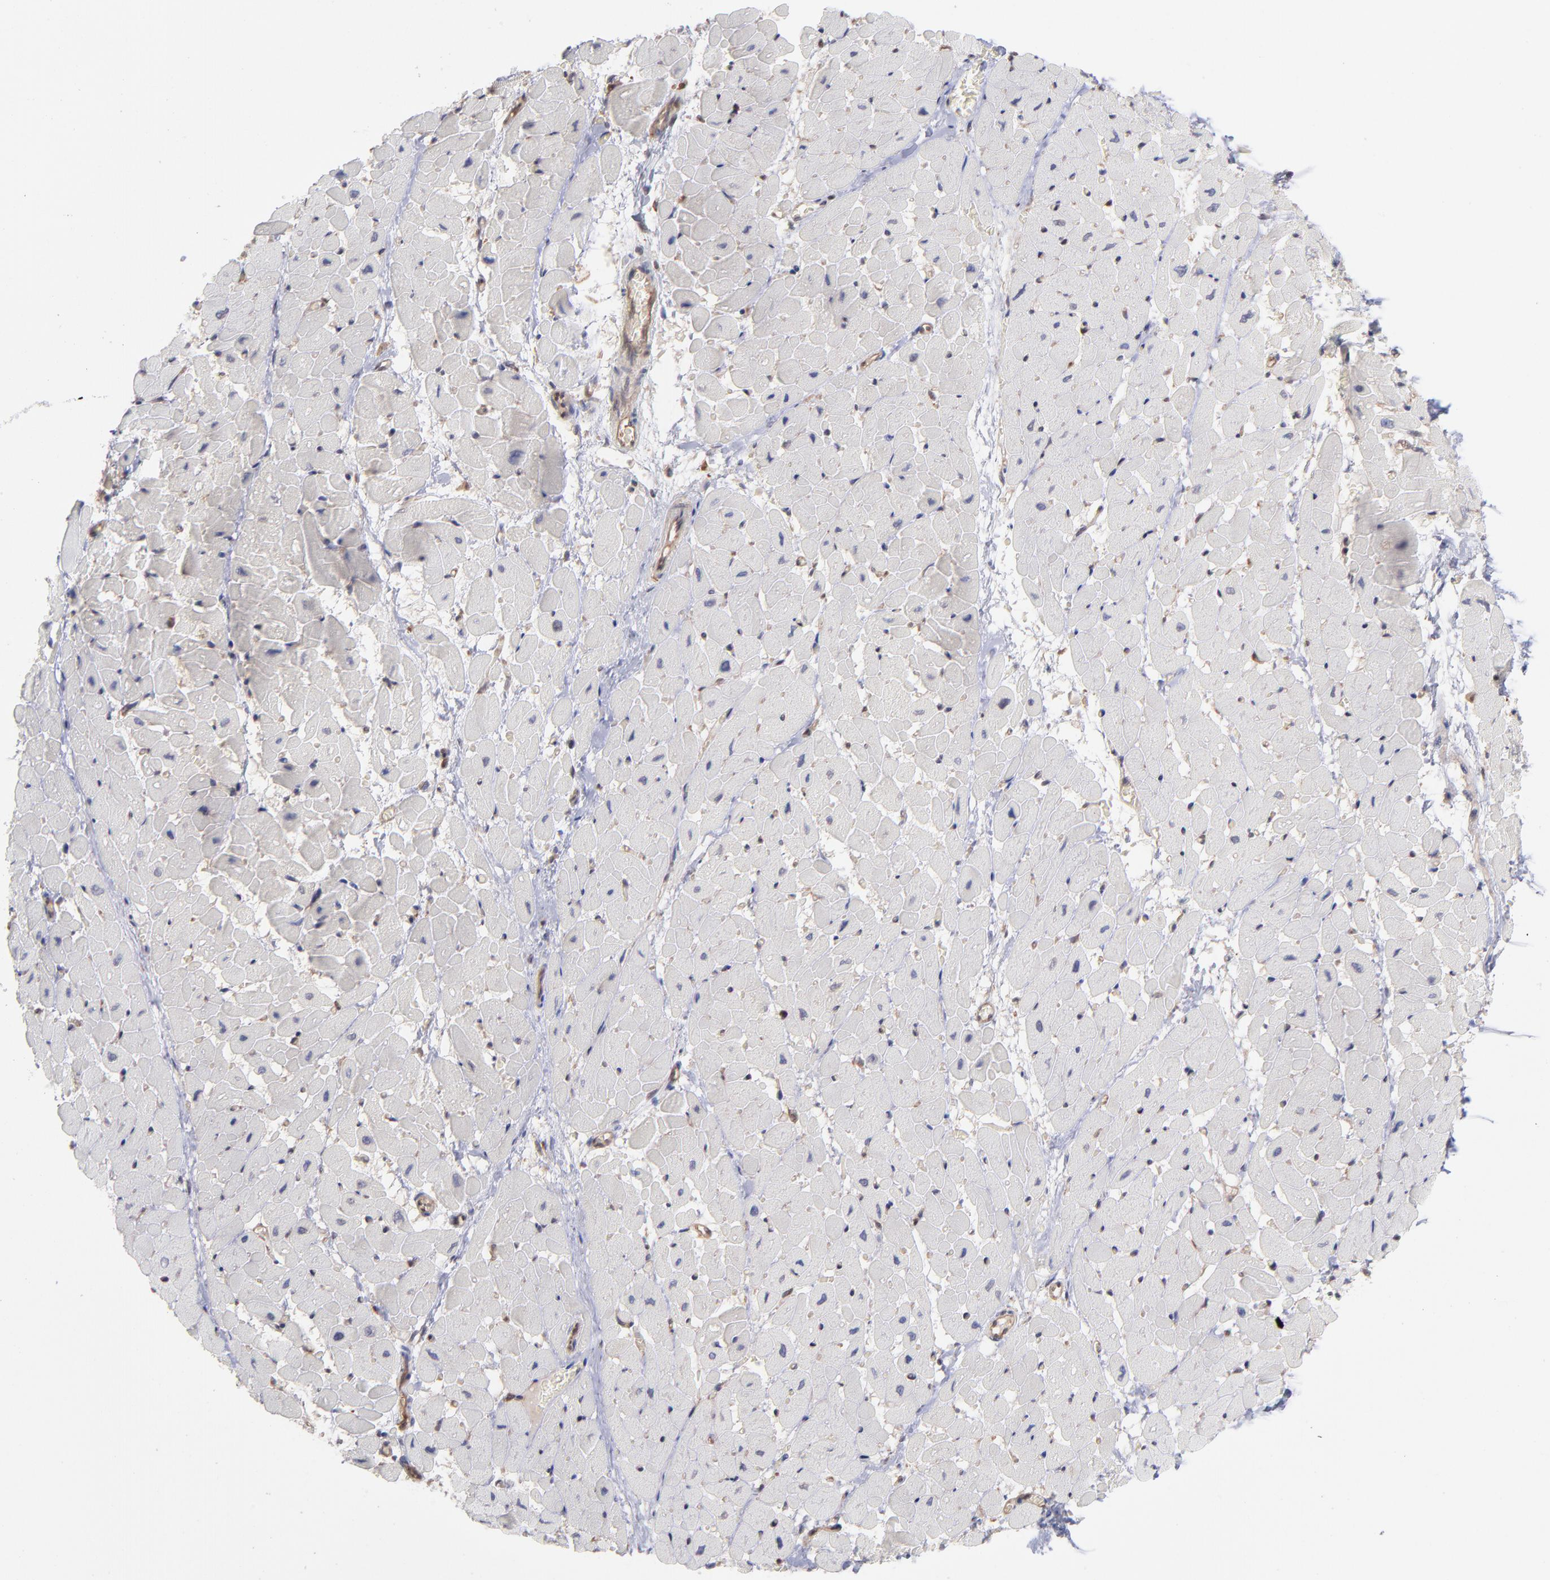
{"staining": {"intensity": "negative", "quantity": "none", "location": "none"}, "tissue": "heart muscle", "cell_type": "Cardiomyocytes", "image_type": "normal", "snomed": [{"axis": "morphology", "description": "Normal tissue, NOS"}, {"axis": "topography", "description": "Heart"}], "caption": "High power microscopy photomicrograph of an immunohistochemistry (IHC) image of unremarkable heart muscle, revealing no significant expression in cardiomyocytes. (DAB (3,3'-diaminobenzidine) IHC, high magnification).", "gene": "MAPRE1", "patient": {"sex": "male", "age": 45}}